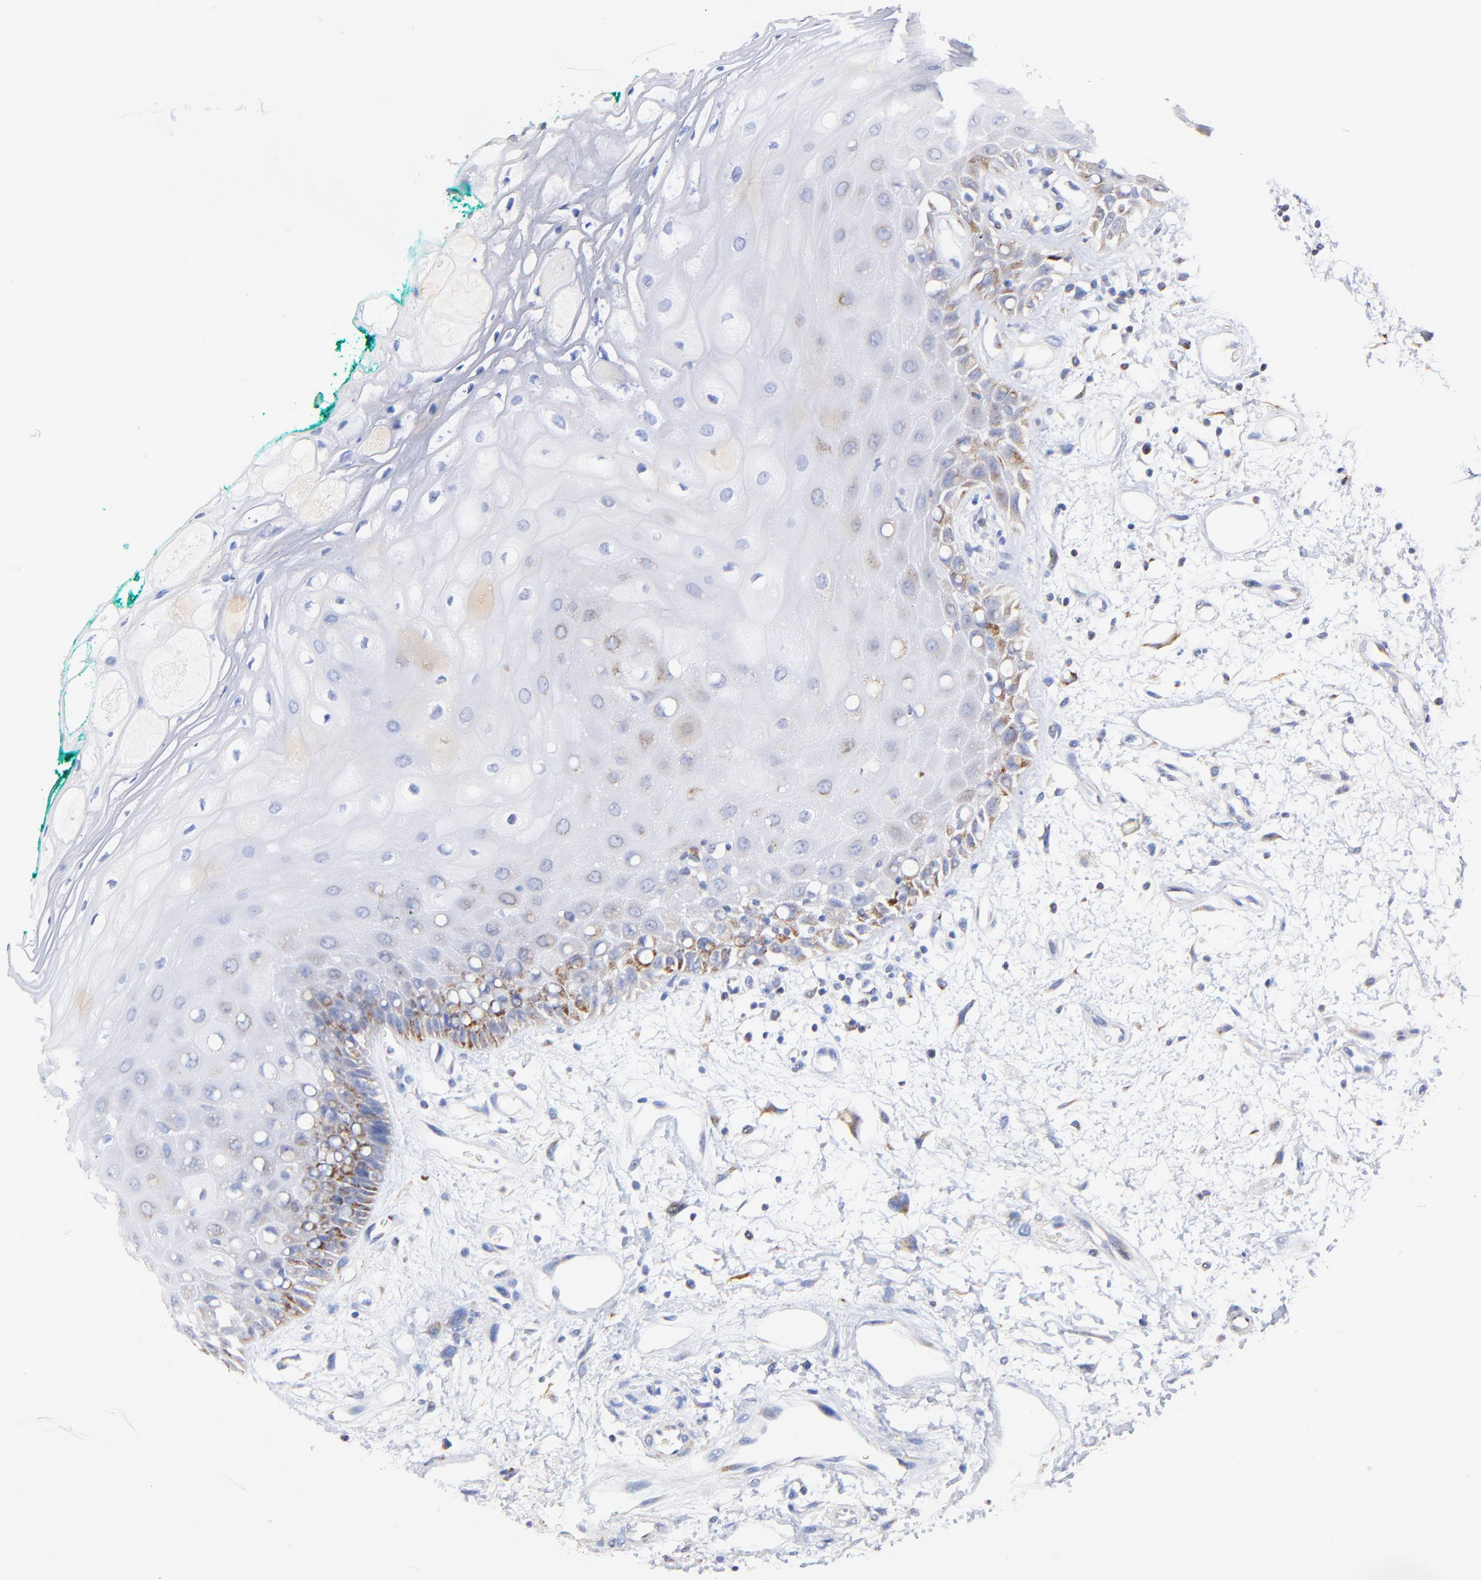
{"staining": {"intensity": "moderate", "quantity": "<25%", "location": "cytoplasmic/membranous"}, "tissue": "oral mucosa", "cell_type": "Squamous epithelial cells", "image_type": "normal", "snomed": [{"axis": "morphology", "description": "Normal tissue, NOS"}, {"axis": "morphology", "description": "Squamous cell carcinoma, NOS"}, {"axis": "topography", "description": "Skeletal muscle"}, {"axis": "topography", "description": "Oral tissue"}, {"axis": "topography", "description": "Head-Neck"}], "caption": "DAB (3,3'-diaminobenzidine) immunohistochemical staining of benign oral mucosa reveals moderate cytoplasmic/membranous protein positivity in approximately <25% of squamous epithelial cells. Ihc stains the protein of interest in brown and the nuclei are stained blue.", "gene": "ATP5F1D", "patient": {"sex": "female", "age": 84}}